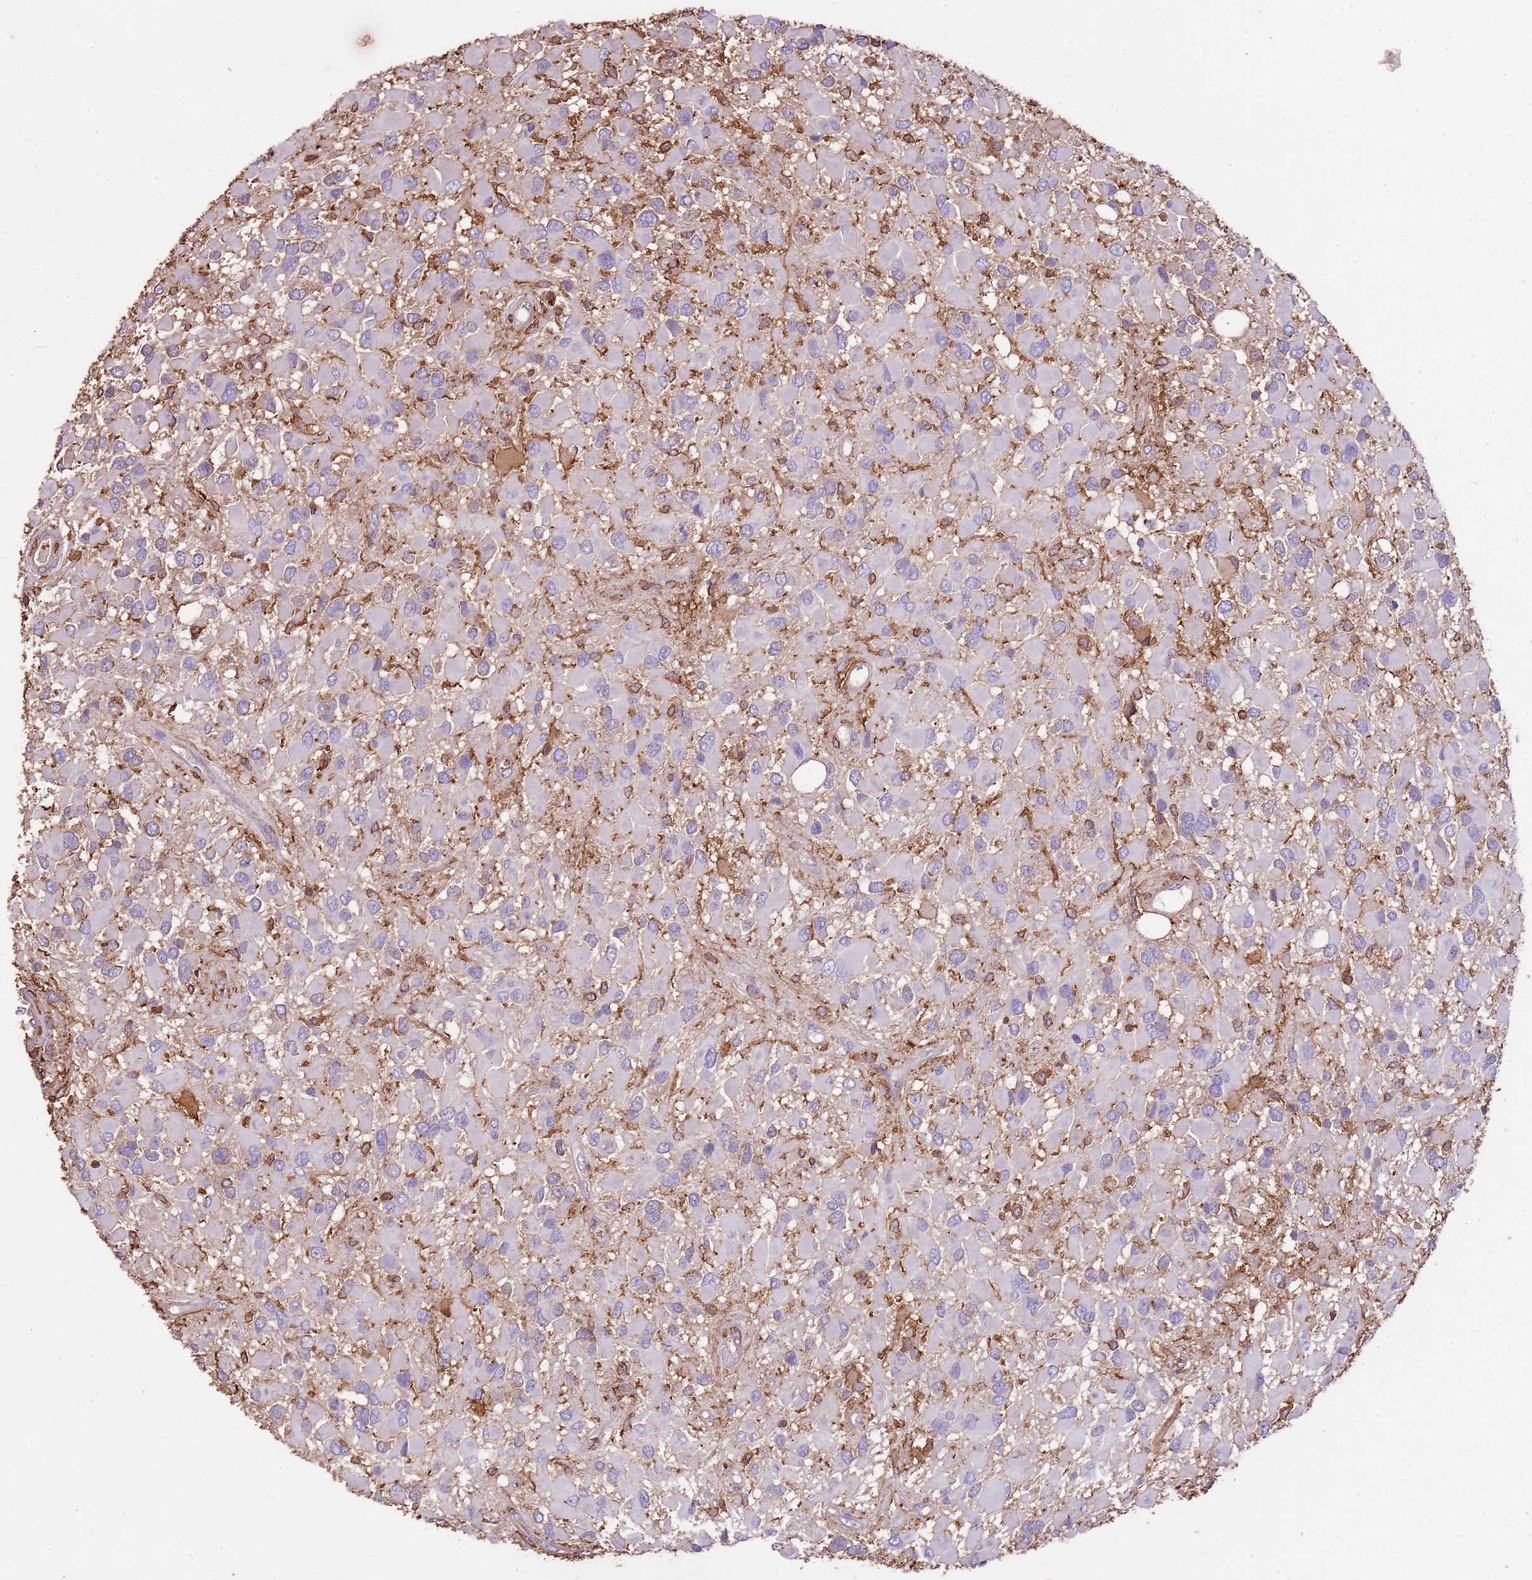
{"staining": {"intensity": "negative", "quantity": "none", "location": "none"}, "tissue": "glioma", "cell_type": "Tumor cells", "image_type": "cancer", "snomed": [{"axis": "morphology", "description": "Glioma, malignant, High grade"}, {"axis": "topography", "description": "Brain"}], "caption": "High-grade glioma (malignant) stained for a protein using IHC shows no expression tumor cells.", "gene": "ARL10", "patient": {"sex": "male", "age": 53}}